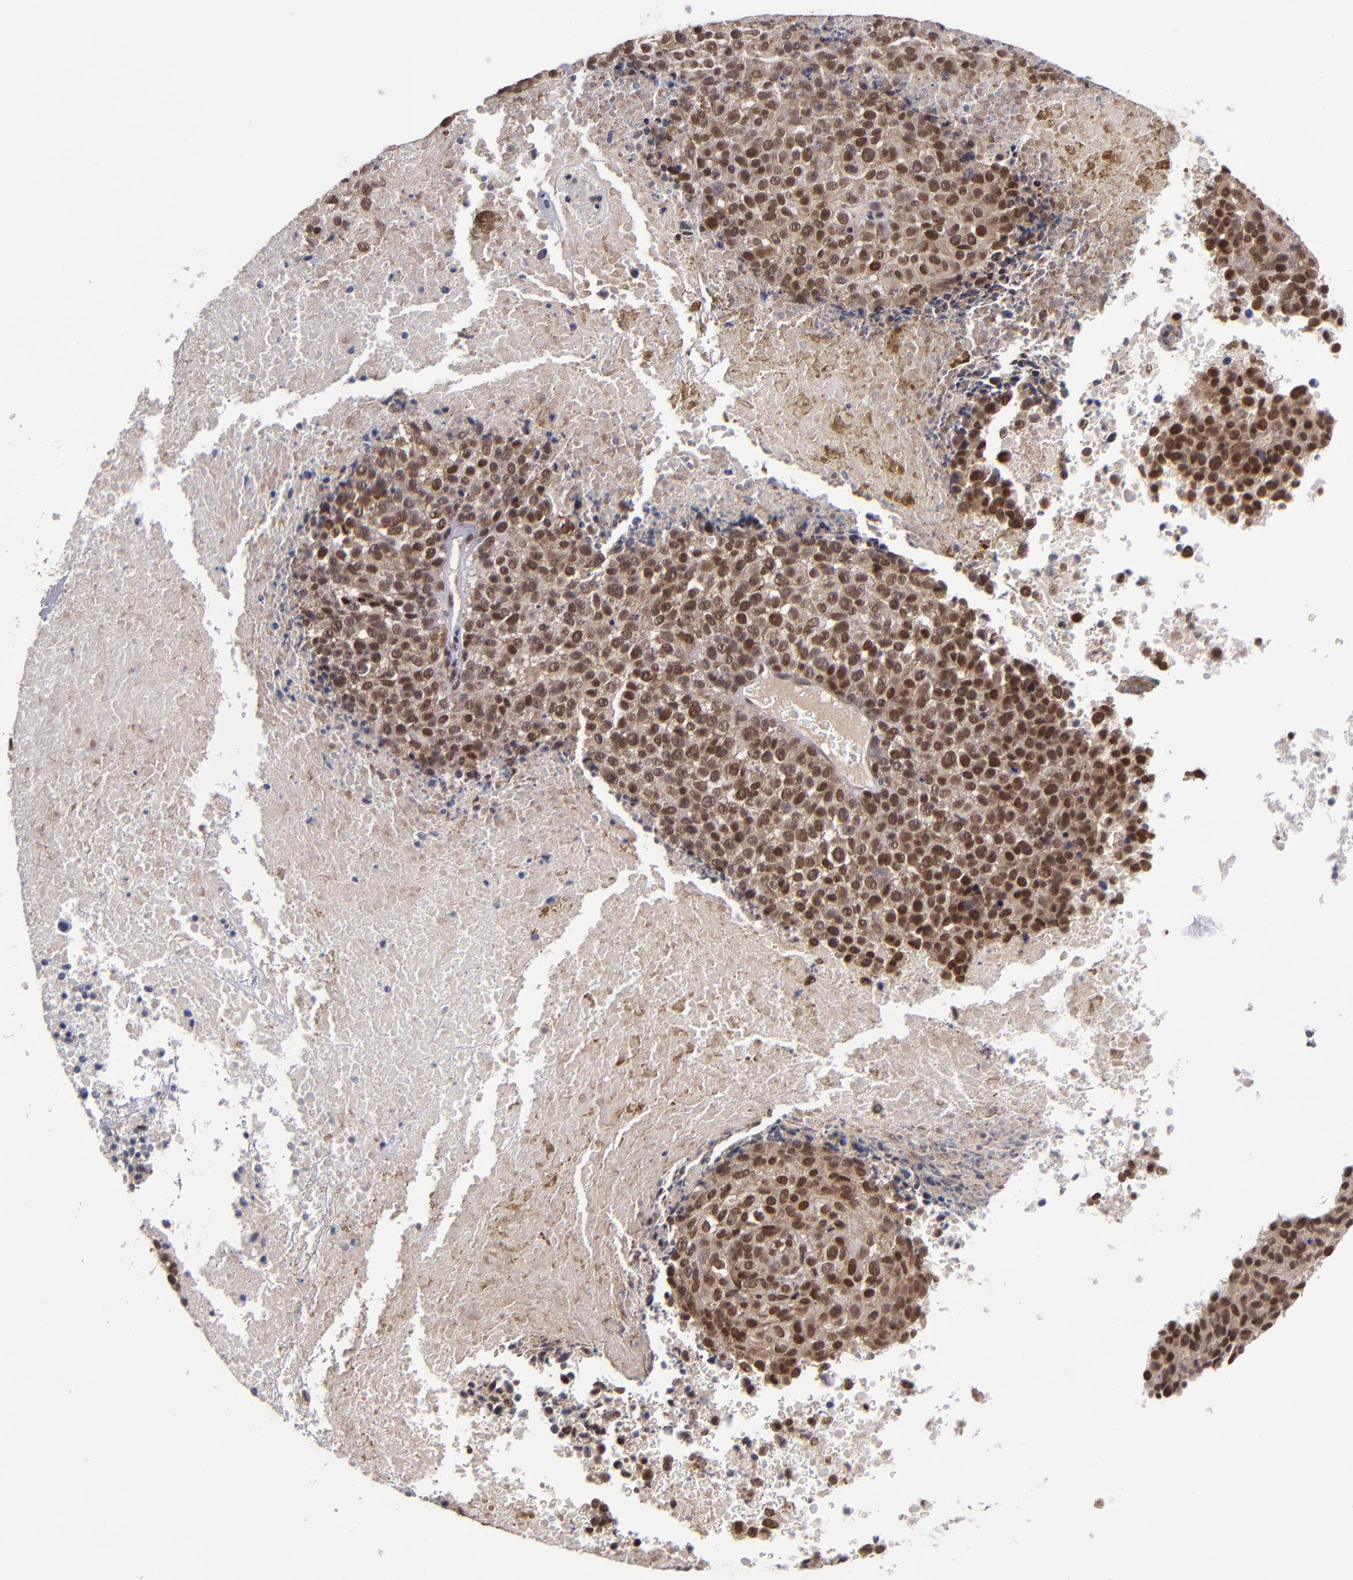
{"staining": {"intensity": "moderate", "quantity": ">75%", "location": "nuclear"}, "tissue": "melanoma", "cell_type": "Tumor cells", "image_type": "cancer", "snomed": [{"axis": "morphology", "description": "Malignant melanoma, Metastatic site"}, {"axis": "topography", "description": "Cerebral cortex"}], "caption": "This is a histology image of immunohistochemistry staining of melanoma, which shows moderate staining in the nuclear of tumor cells.", "gene": "EP300", "patient": {"sex": "female", "age": 52}}